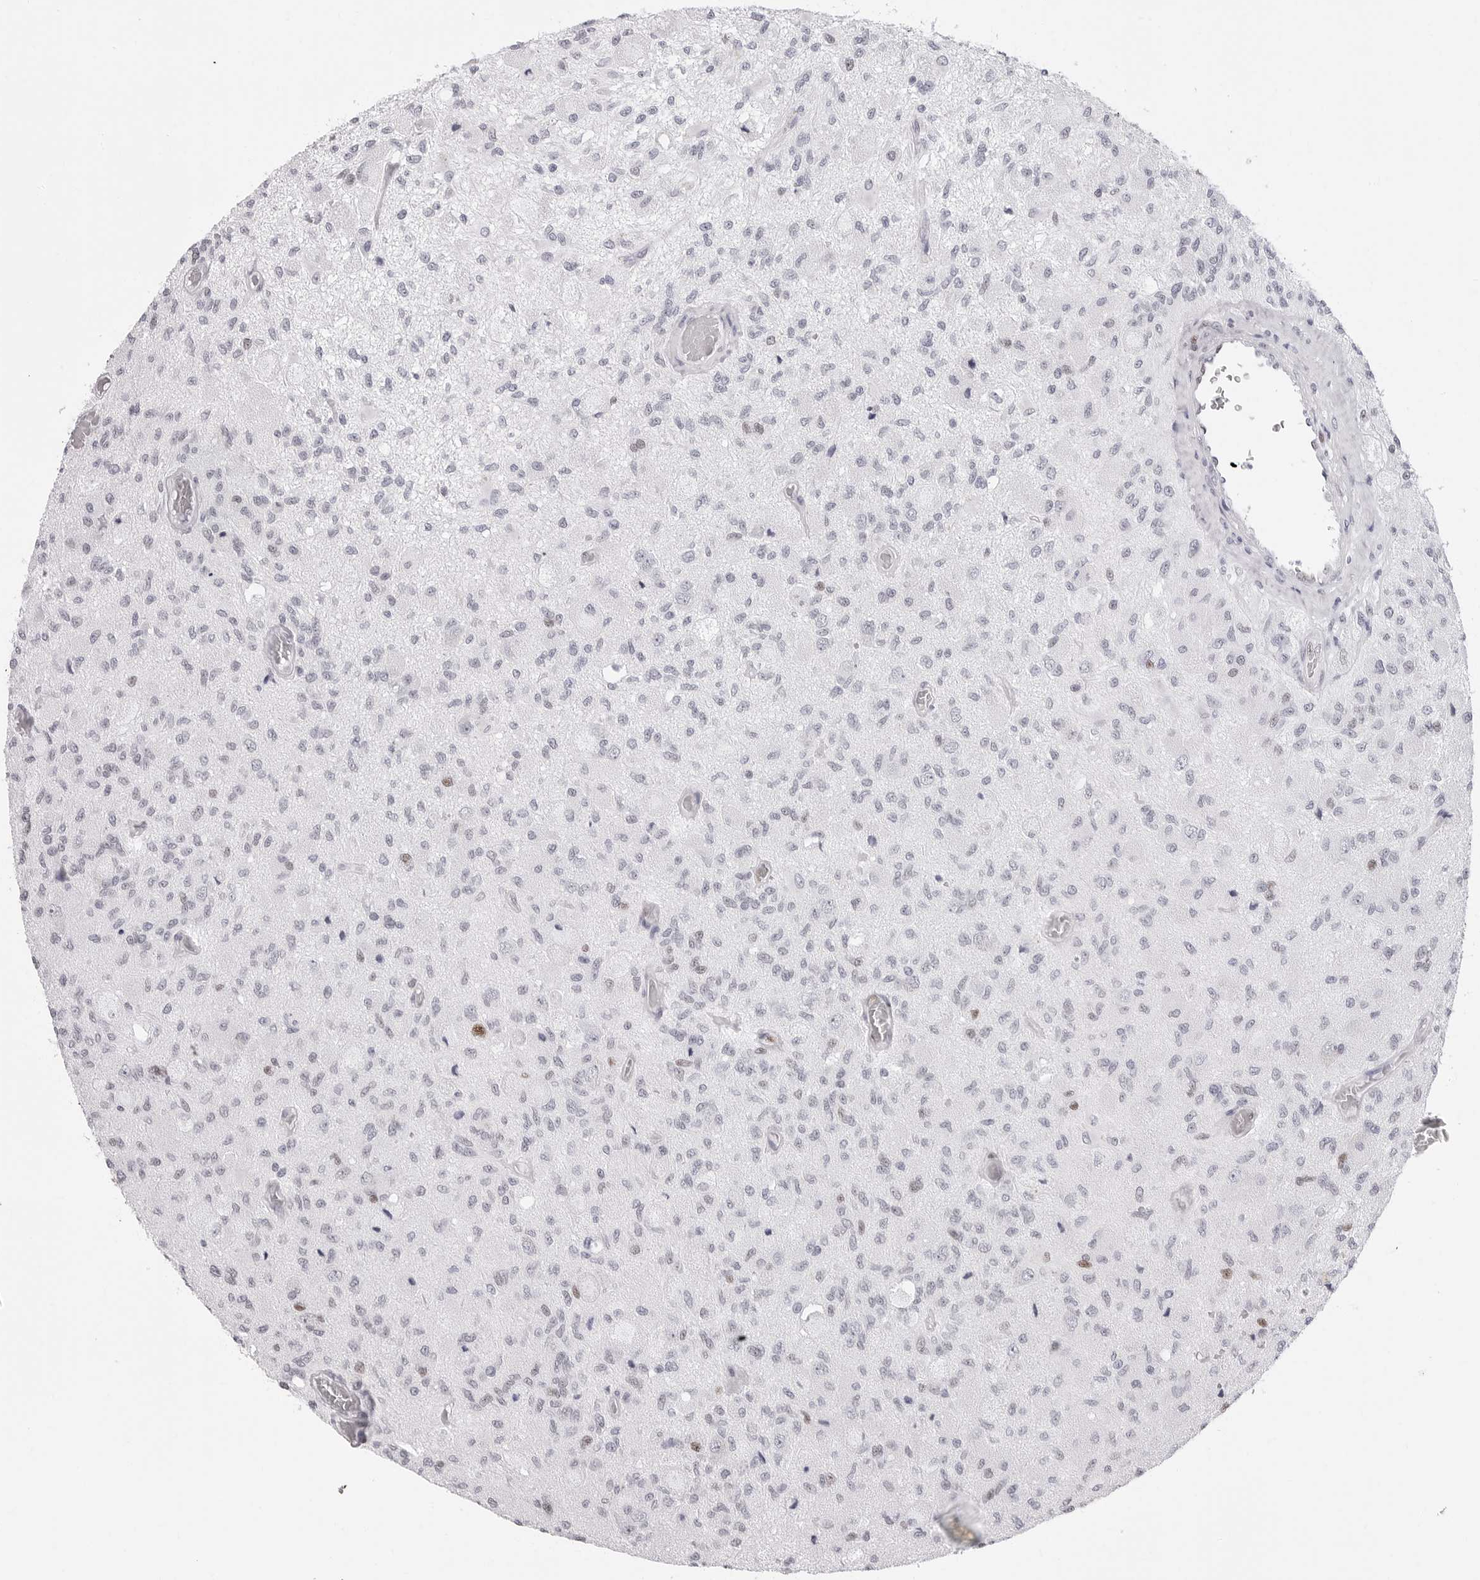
{"staining": {"intensity": "moderate", "quantity": "<25%", "location": "nuclear"}, "tissue": "glioma", "cell_type": "Tumor cells", "image_type": "cancer", "snomed": [{"axis": "morphology", "description": "Normal tissue, NOS"}, {"axis": "morphology", "description": "Glioma, malignant, High grade"}, {"axis": "topography", "description": "Cerebral cortex"}], "caption": "Immunohistochemical staining of glioma reveals low levels of moderate nuclear positivity in approximately <25% of tumor cells.", "gene": "NASP", "patient": {"sex": "male", "age": 77}}